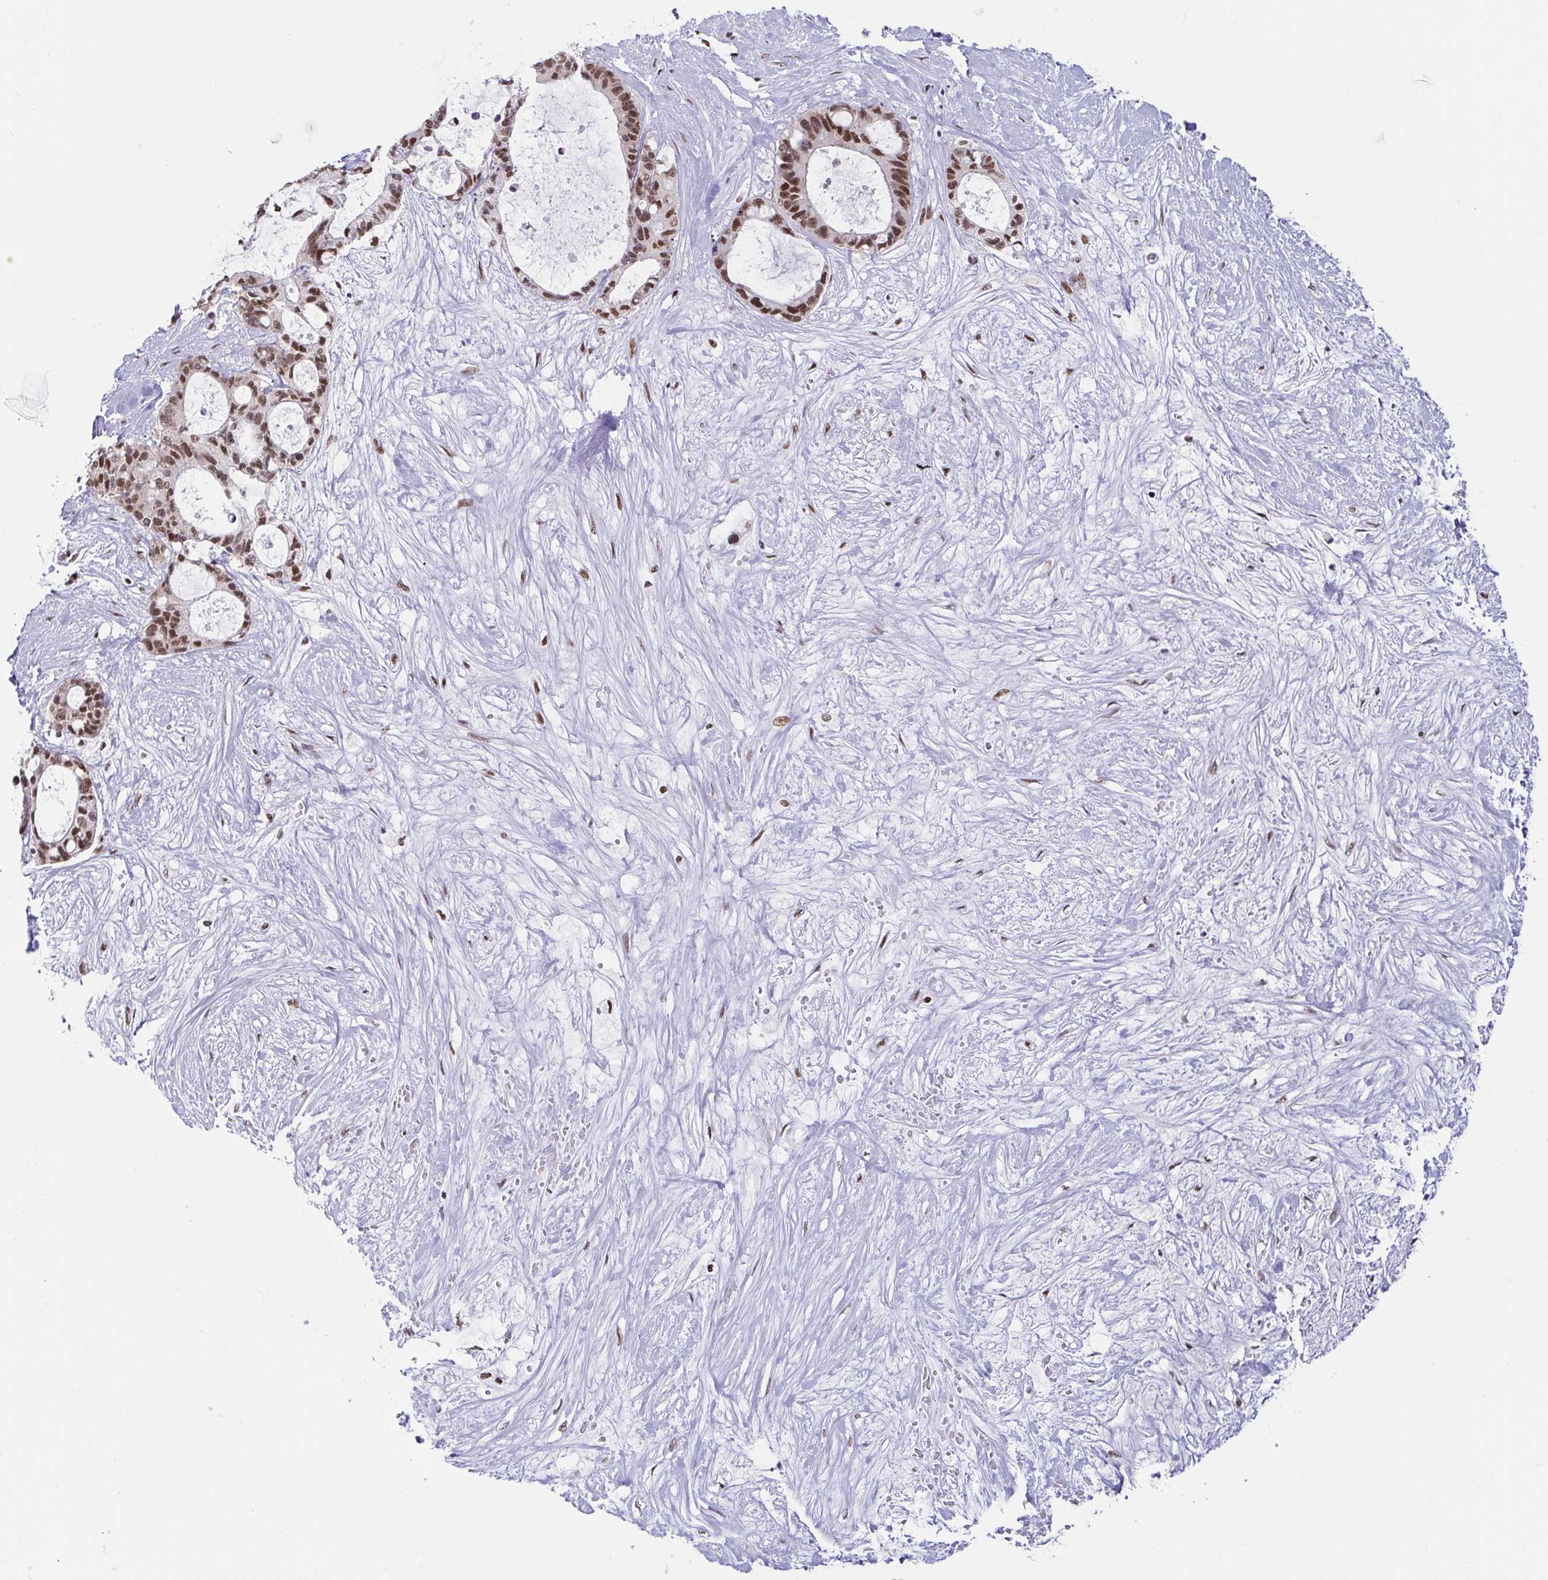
{"staining": {"intensity": "moderate", "quantity": ">75%", "location": "nuclear"}, "tissue": "liver cancer", "cell_type": "Tumor cells", "image_type": "cancer", "snomed": [{"axis": "morphology", "description": "Normal tissue, NOS"}, {"axis": "morphology", "description": "Cholangiocarcinoma"}, {"axis": "topography", "description": "Liver"}, {"axis": "topography", "description": "Peripheral nerve tissue"}], "caption": "Tumor cells reveal medium levels of moderate nuclear positivity in approximately >75% of cells in human liver cholangiocarcinoma. (Brightfield microscopy of DAB IHC at high magnification).", "gene": "EWSR1", "patient": {"sex": "female", "age": 73}}